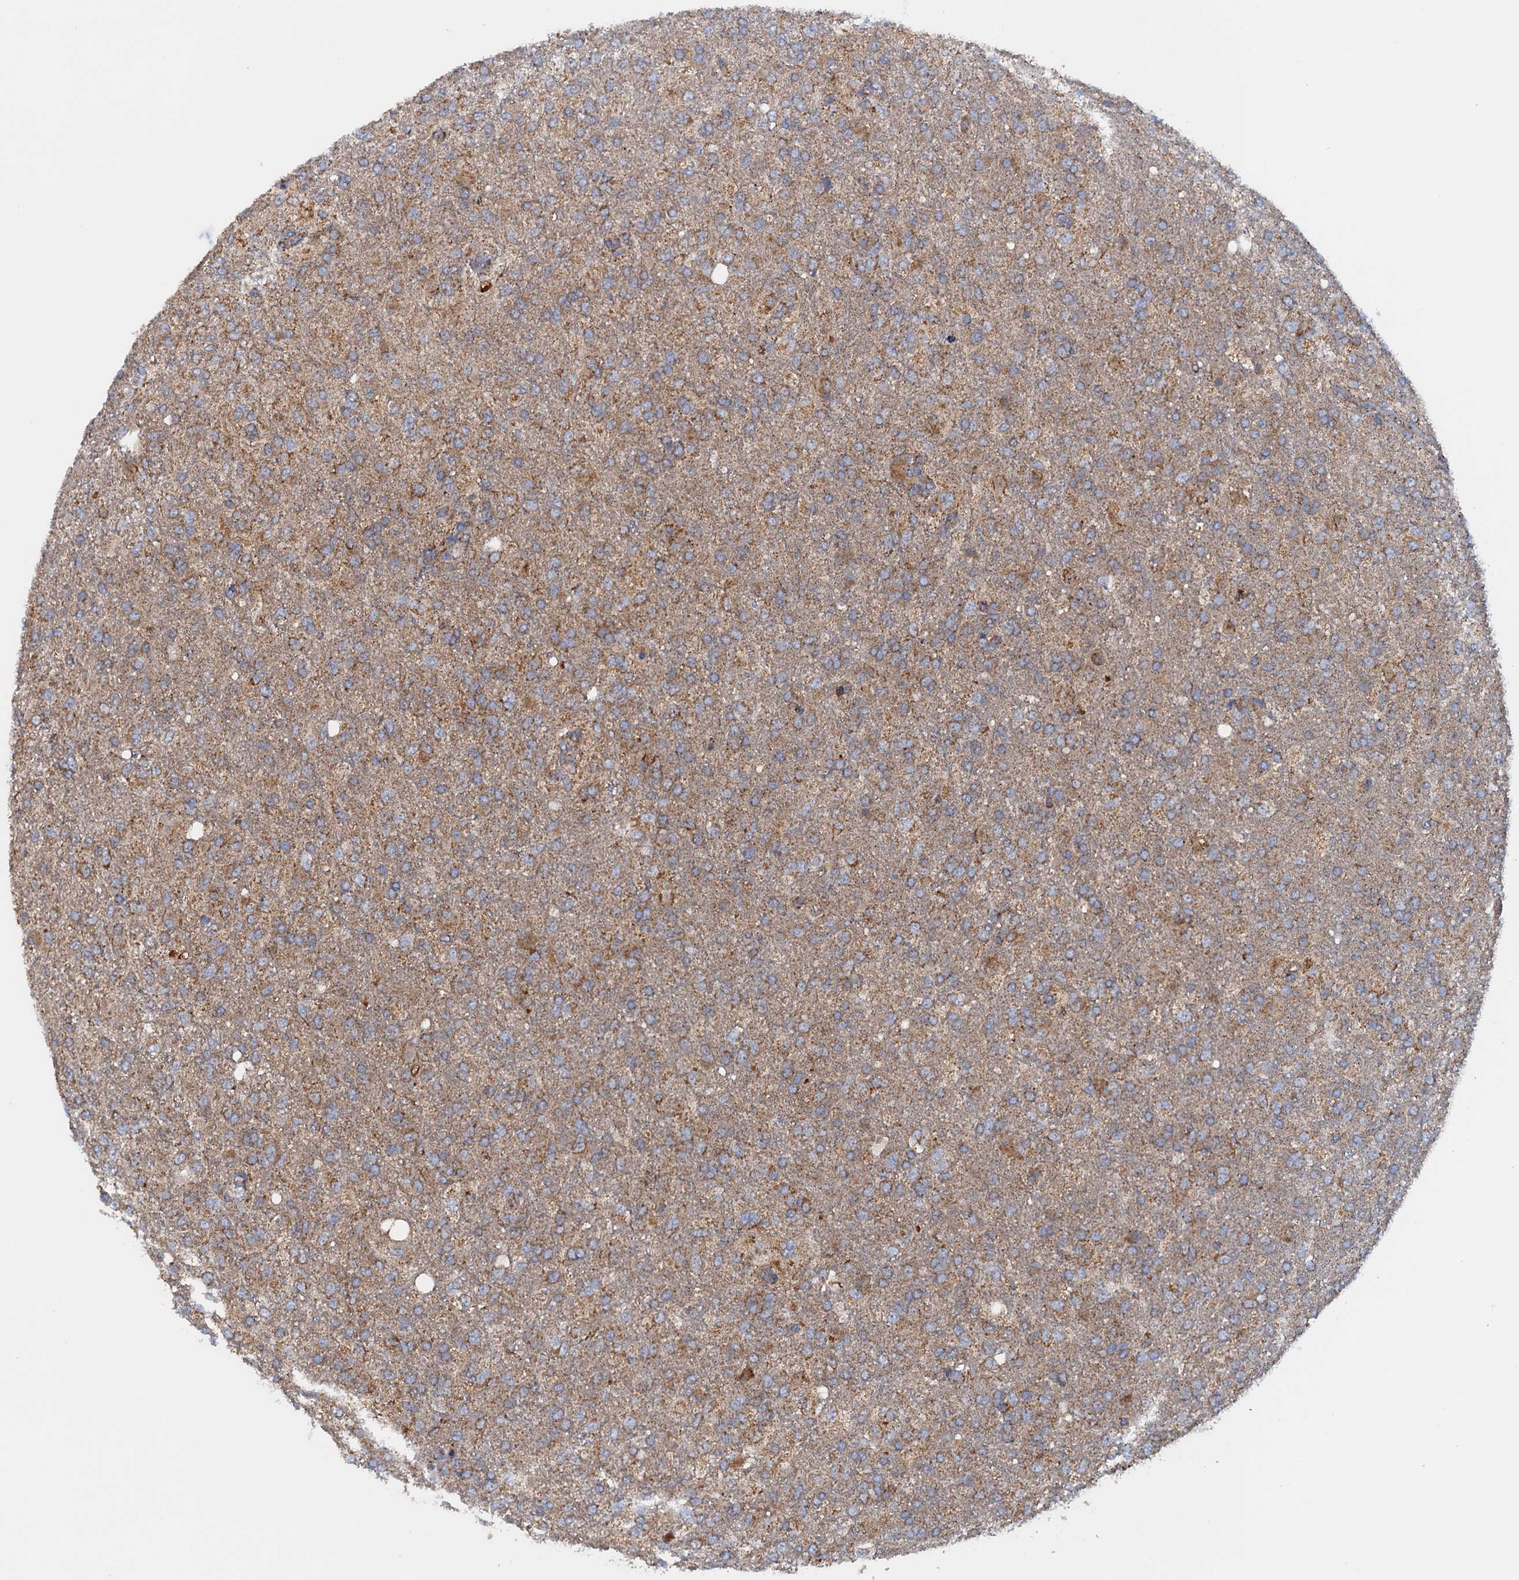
{"staining": {"intensity": "moderate", "quantity": ">75%", "location": "cytoplasmic/membranous"}, "tissue": "glioma", "cell_type": "Tumor cells", "image_type": "cancer", "snomed": [{"axis": "morphology", "description": "Glioma, malignant, High grade"}, {"axis": "topography", "description": "Brain"}], "caption": "Immunohistochemical staining of human malignant glioma (high-grade) reveals medium levels of moderate cytoplasmic/membranous positivity in about >75% of tumor cells.", "gene": "GTPBP3", "patient": {"sex": "female", "age": 74}}